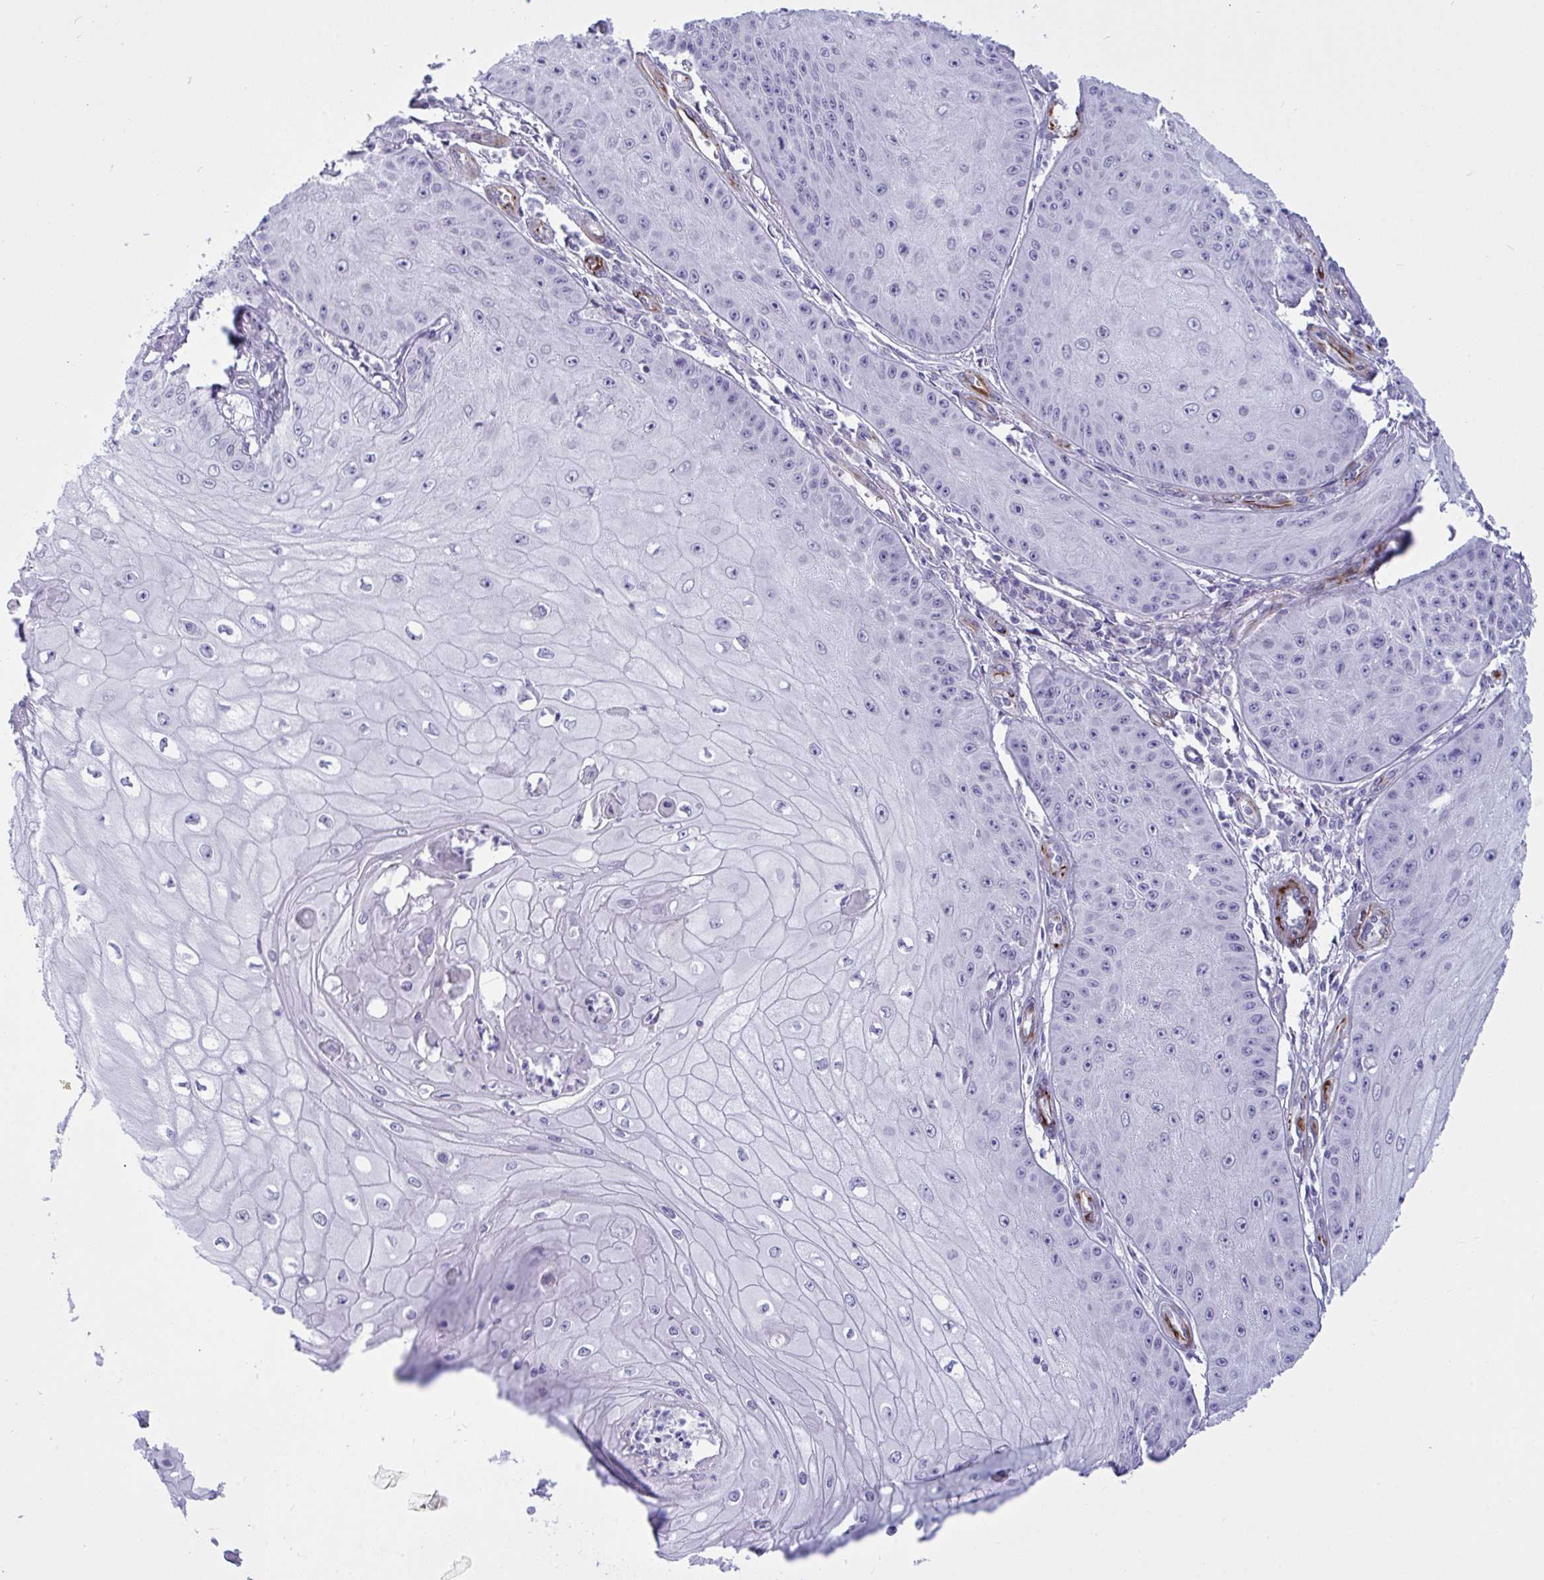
{"staining": {"intensity": "negative", "quantity": "none", "location": "none"}, "tissue": "skin cancer", "cell_type": "Tumor cells", "image_type": "cancer", "snomed": [{"axis": "morphology", "description": "Squamous cell carcinoma, NOS"}, {"axis": "topography", "description": "Skin"}], "caption": "Tumor cells show no significant expression in skin cancer (squamous cell carcinoma).", "gene": "SLC35B1", "patient": {"sex": "male", "age": 70}}